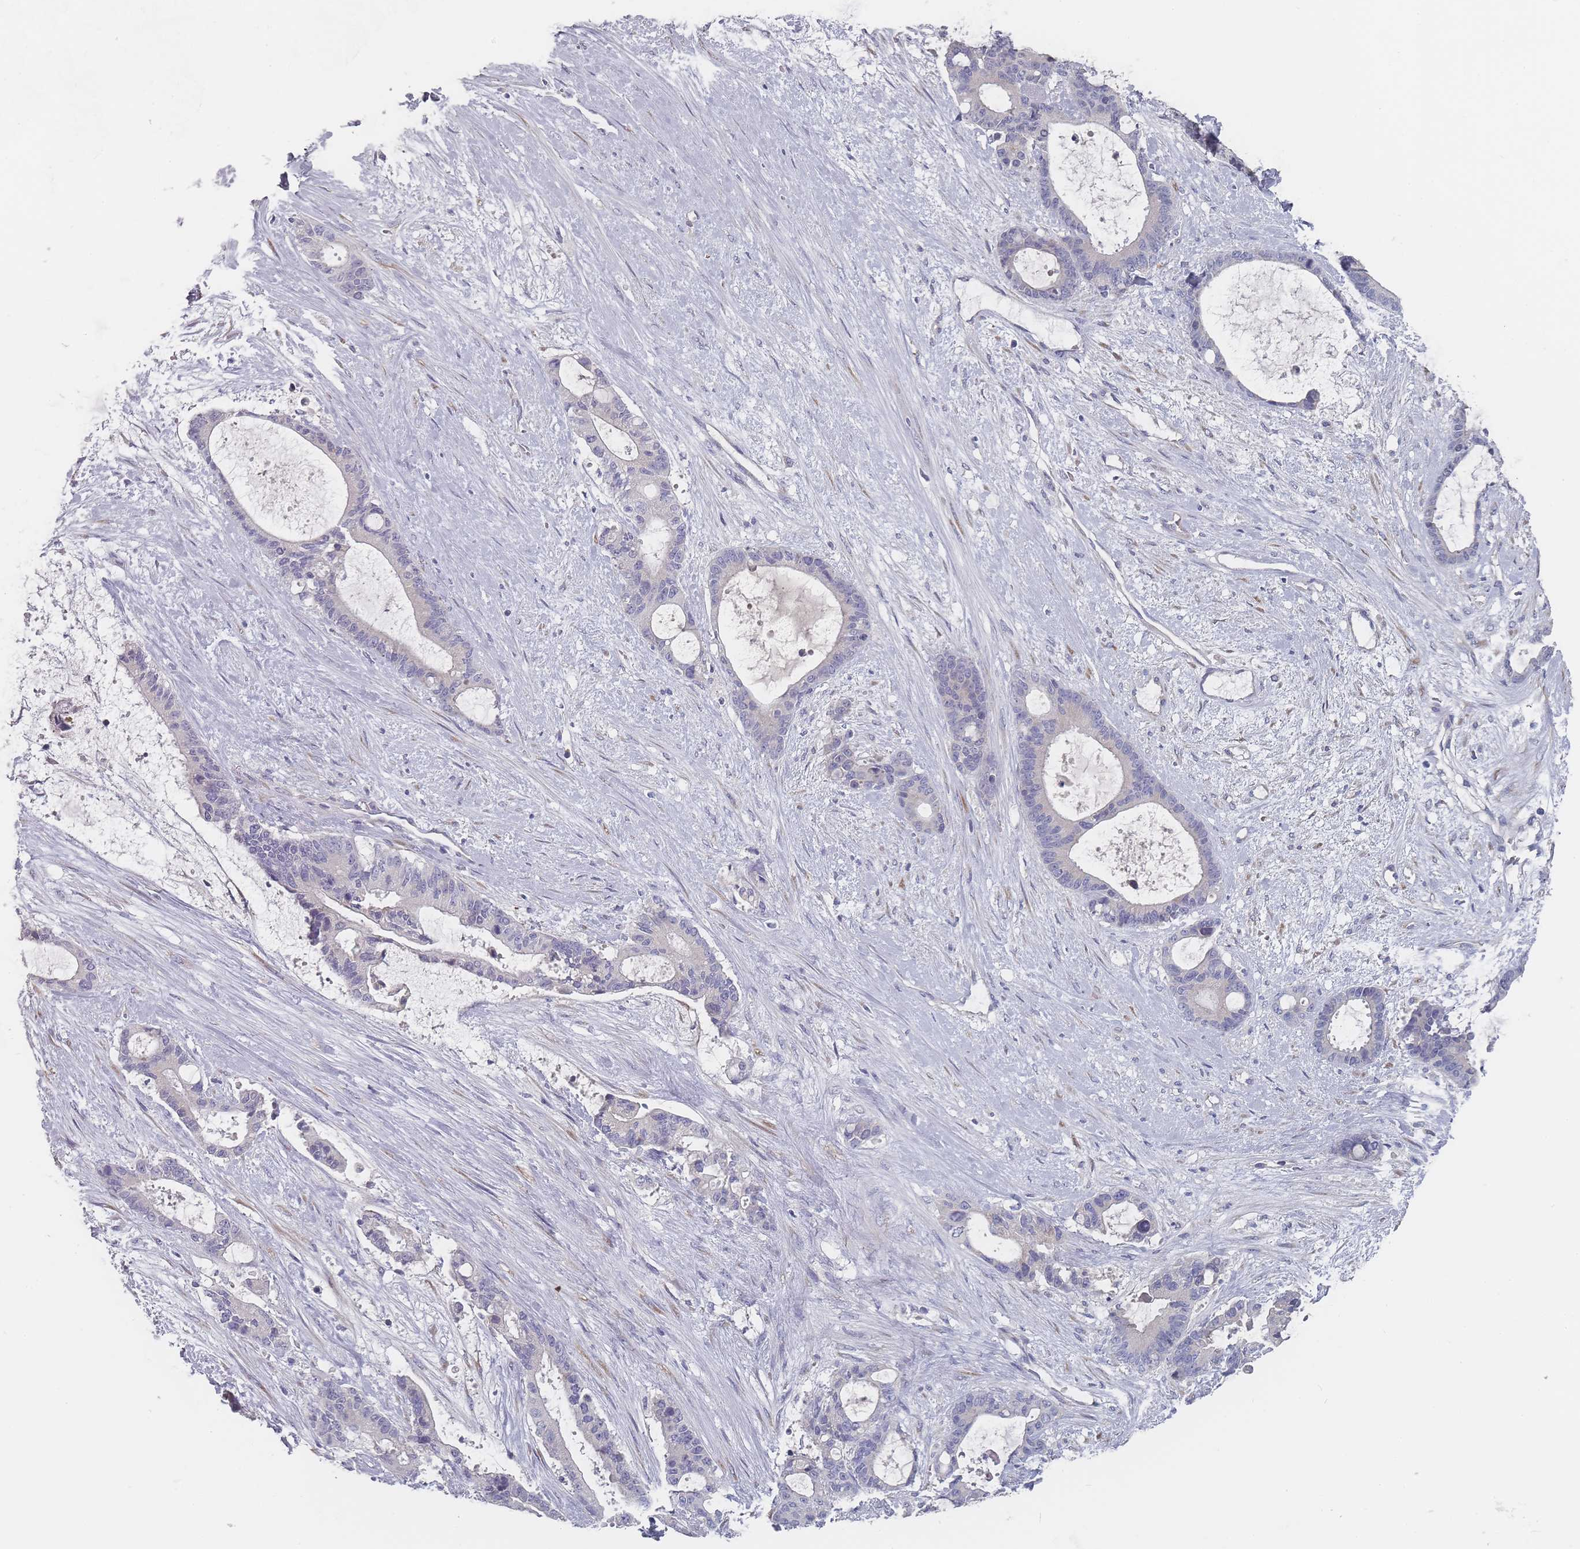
{"staining": {"intensity": "negative", "quantity": "none", "location": "none"}, "tissue": "liver cancer", "cell_type": "Tumor cells", "image_type": "cancer", "snomed": [{"axis": "morphology", "description": "Normal tissue, NOS"}, {"axis": "morphology", "description": "Cholangiocarcinoma"}, {"axis": "topography", "description": "Liver"}, {"axis": "topography", "description": "Peripheral nerve tissue"}], "caption": "Image shows no significant protein positivity in tumor cells of liver cholangiocarcinoma.", "gene": "SLC35E4", "patient": {"sex": "female", "age": 73}}